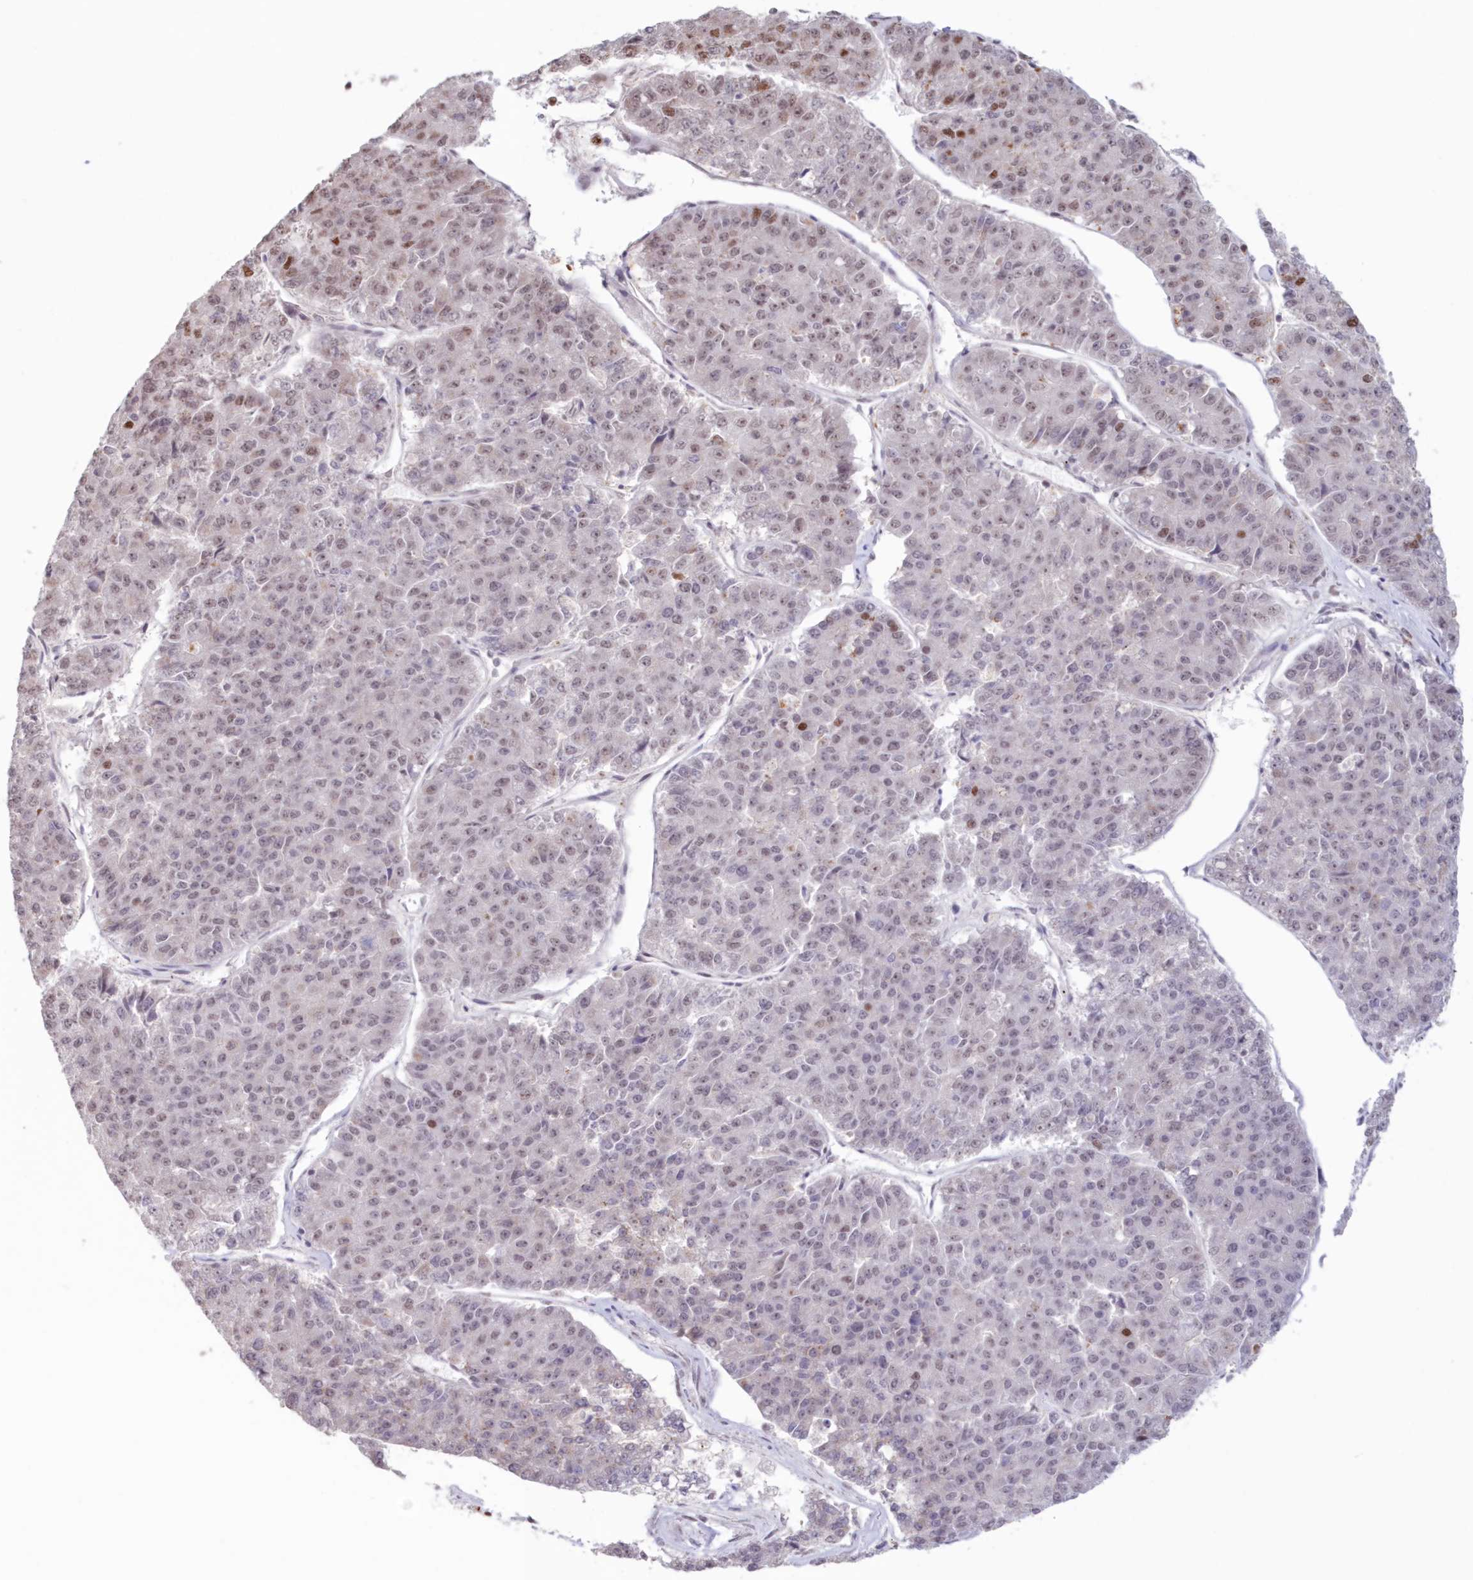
{"staining": {"intensity": "weak", "quantity": "<25%", "location": "nuclear"}, "tissue": "pancreatic cancer", "cell_type": "Tumor cells", "image_type": "cancer", "snomed": [{"axis": "morphology", "description": "Adenocarcinoma, NOS"}, {"axis": "topography", "description": "Pancreas"}], "caption": "Immunohistochemical staining of adenocarcinoma (pancreatic) exhibits no significant staining in tumor cells.", "gene": "POLR2B", "patient": {"sex": "male", "age": 50}}